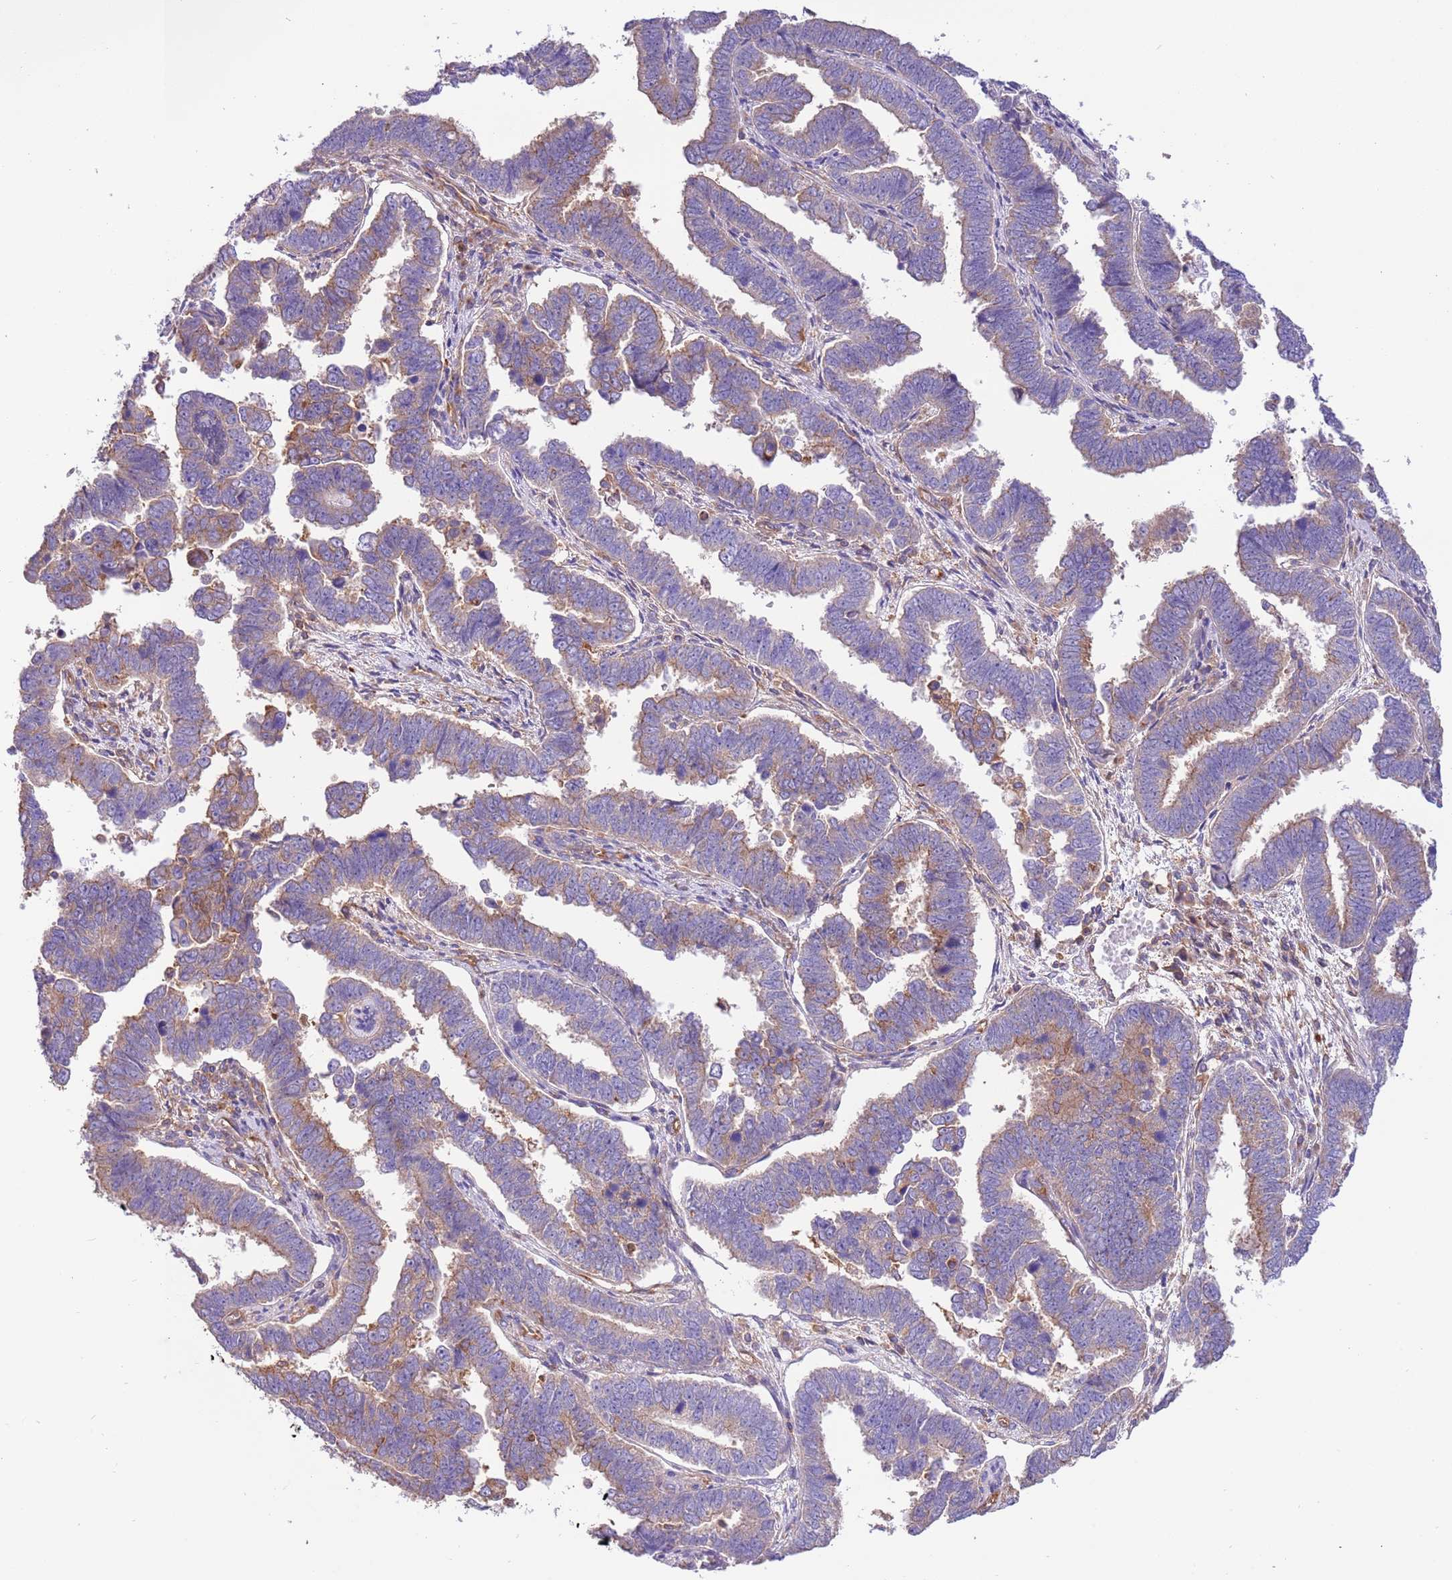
{"staining": {"intensity": "moderate", "quantity": "<25%", "location": "cytoplasmic/membranous"}, "tissue": "endometrial cancer", "cell_type": "Tumor cells", "image_type": "cancer", "snomed": [{"axis": "morphology", "description": "Adenocarcinoma, NOS"}, {"axis": "topography", "description": "Endometrium"}], "caption": "A high-resolution image shows immunohistochemistry (IHC) staining of endometrial cancer, which reveals moderate cytoplasmic/membranous expression in approximately <25% of tumor cells.", "gene": "NAALADL1", "patient": {"sex": "female", "age": 75}}